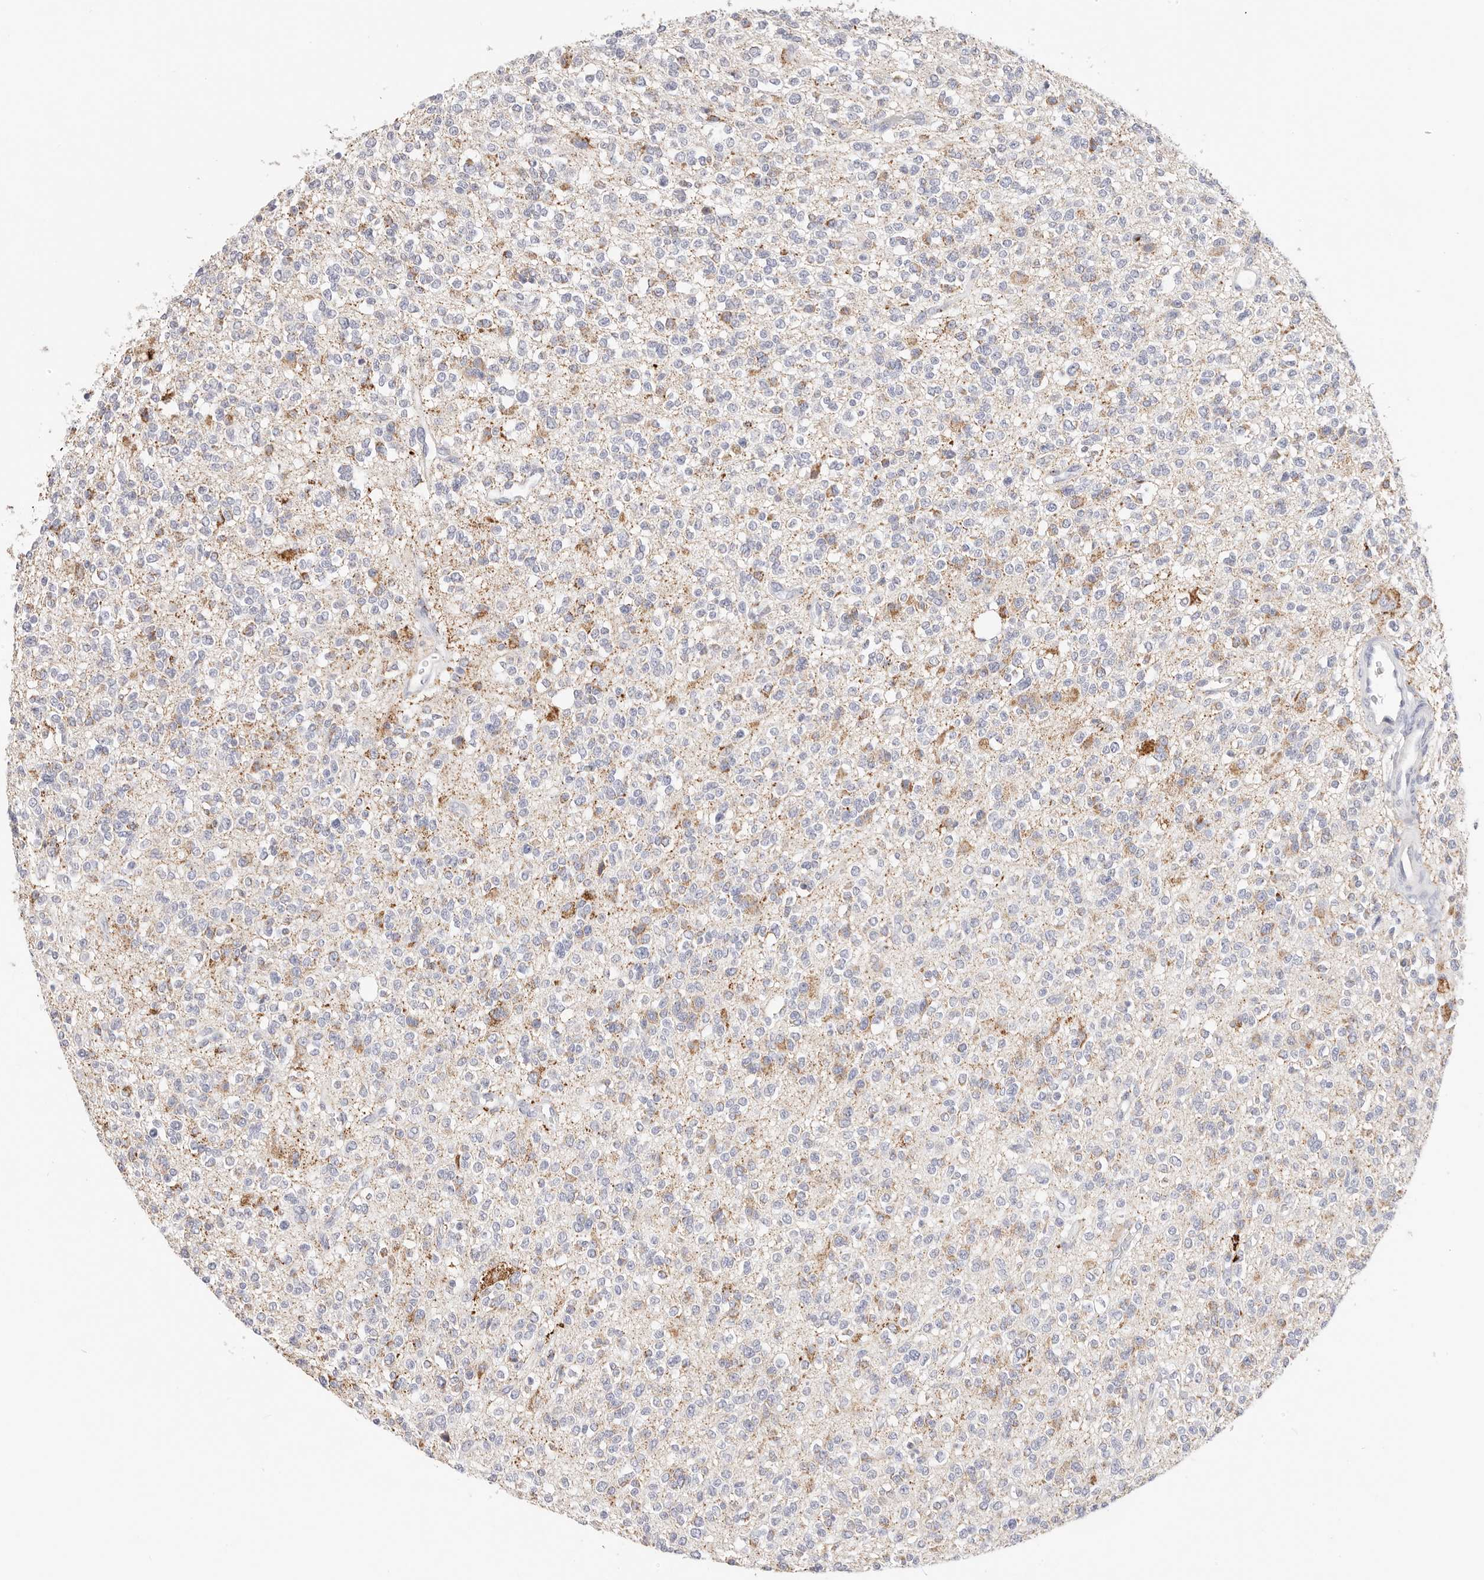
{"staining": {"intensity": "moderate", "quantity": "25%-75%", "location": "cytoplasmic/membranous"}, "tissue": "glioma", "cell_type": "Tumor cells", "image_type": "cancer", "snomed": [{"axis": "morphology", "description": "Glioma, malignant, High grade"}, {"axis": "topography", "description": "Brain"}], "caption": "Protein expression analysis of human glioma reveals moderate cytoplasmic/membranous positivity in about 25%-75% of tumor cells. (DAB IHC with brightfield microscopy, high magnification).", "gene": "STKLD1", "patient": {"sex": "male", "age": 34}}